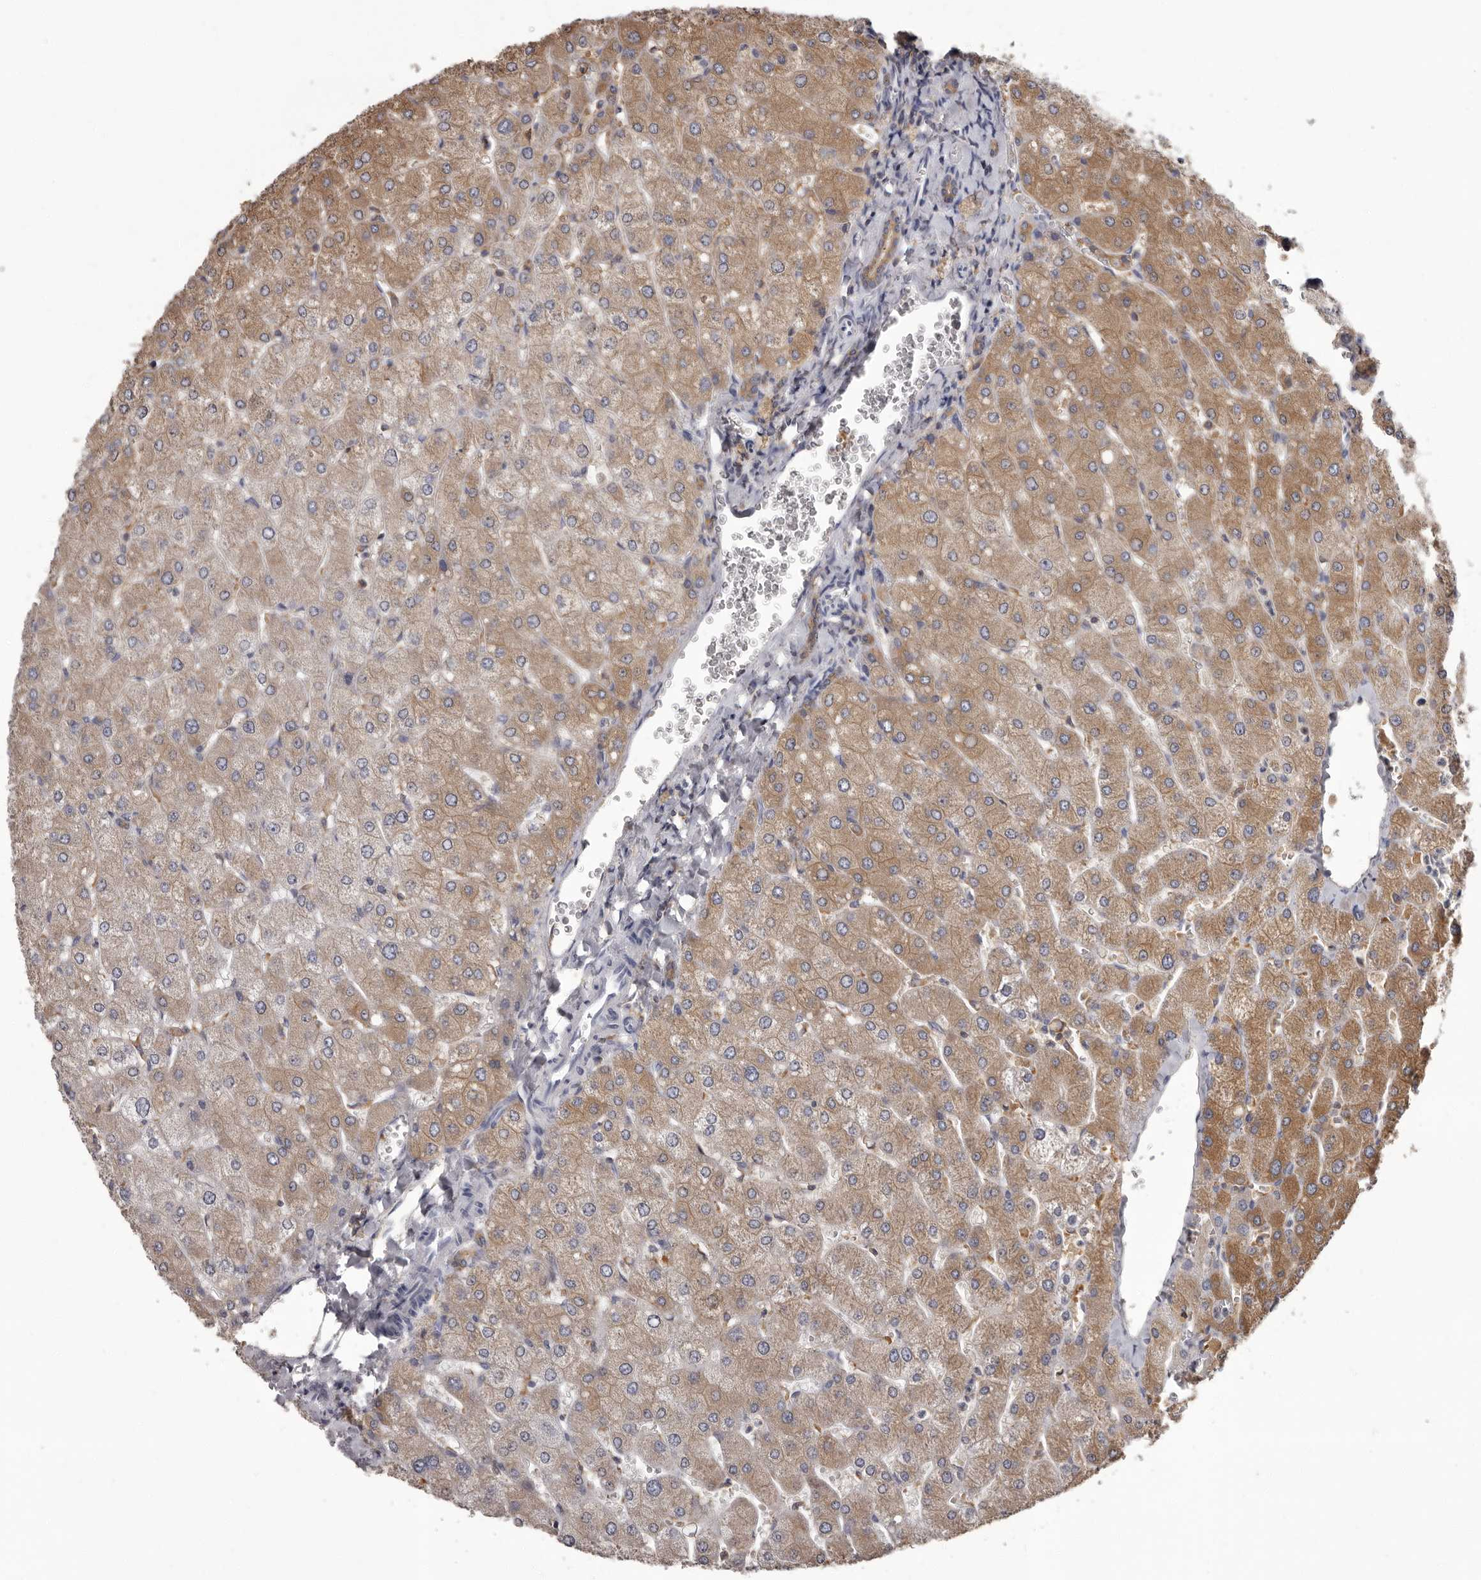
{"staining": {"intensity": "weak", "quantity": "25%-75%", "location": "cytoplasmic/membranous"}, "tissue": "liver", "cell_type": "Cholangiocytes", "image_type": "normal", "snomed": [{"axis": "morphology", "description": "Normal tissue, NOS"}, {"axis": "topography", "description": "Liver"}], "caption": "There is low levels of weak cytoplasmic/membranous expression in cholangiocytes of normal liver, as demonstrated by immunohistochemical staining (brown color).", "gene": "APEH", "patient": {"sex": "male", "age": 55}}